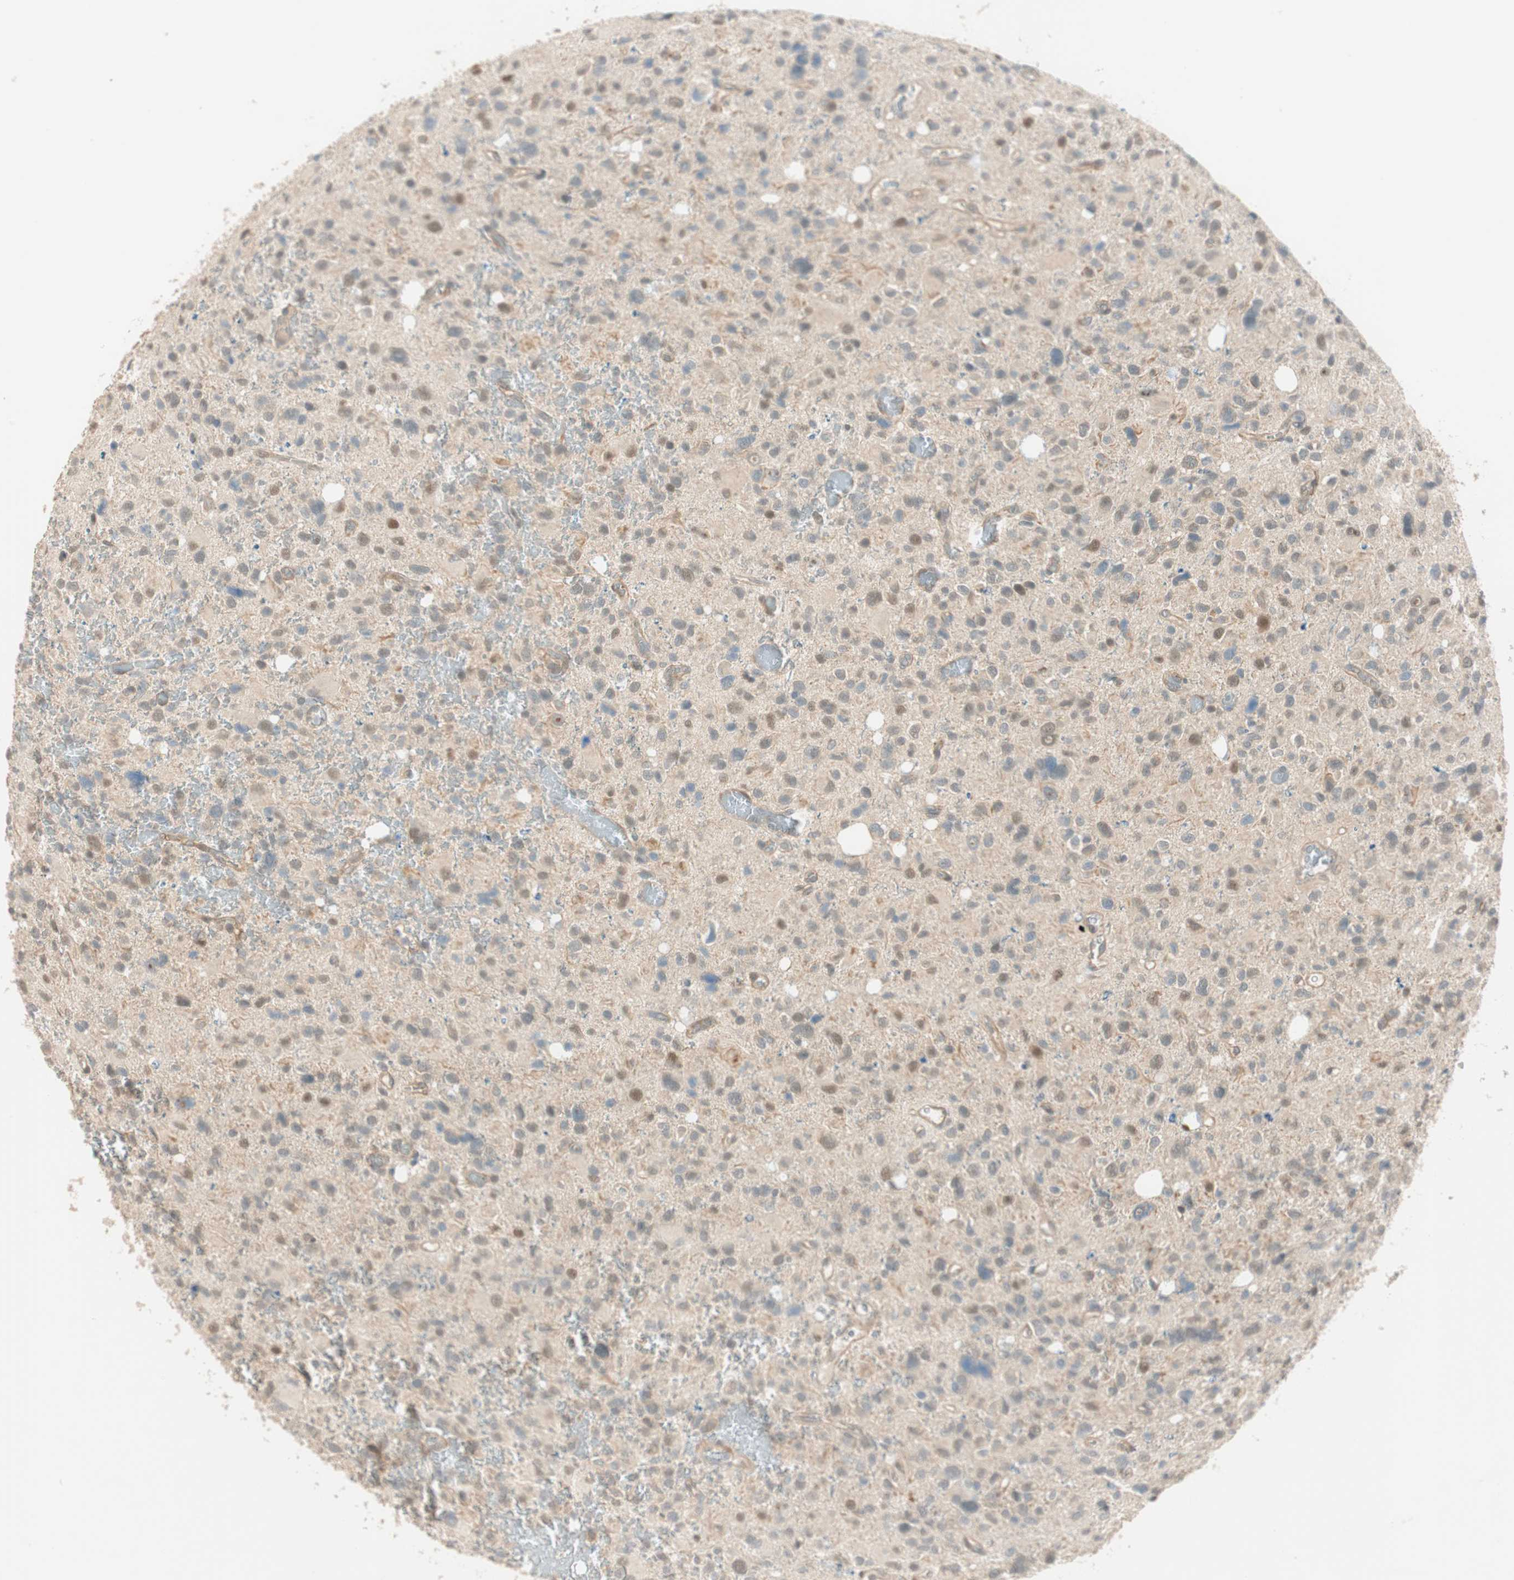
{"staining": {"intensity": "weak", "quantity": "25%-75%", "location": "cytoplasmic/membranous,nuclear"}, "tissue": "glioma", "cell_type": "Tumor cells", "image_type": "cancer", "snomed": [{"axis": "morphology", "description": "Glioma, malignant, High grade"}, {"axis": "topography", "description": "Brain"}], "caption": "Glioma stained with DAB immunohistochemistry (IHC) exhibits low levels of weak cytoplasmic/membranous and nuclear staining in about 25%-75% of tumor cells. (DAB (3,3'-diaminobenzidine) IHC, brown staining for protein, blue staining for nuclei).", "gene": "PSMD8", "patient": {"sex": "male", "age": 48}}